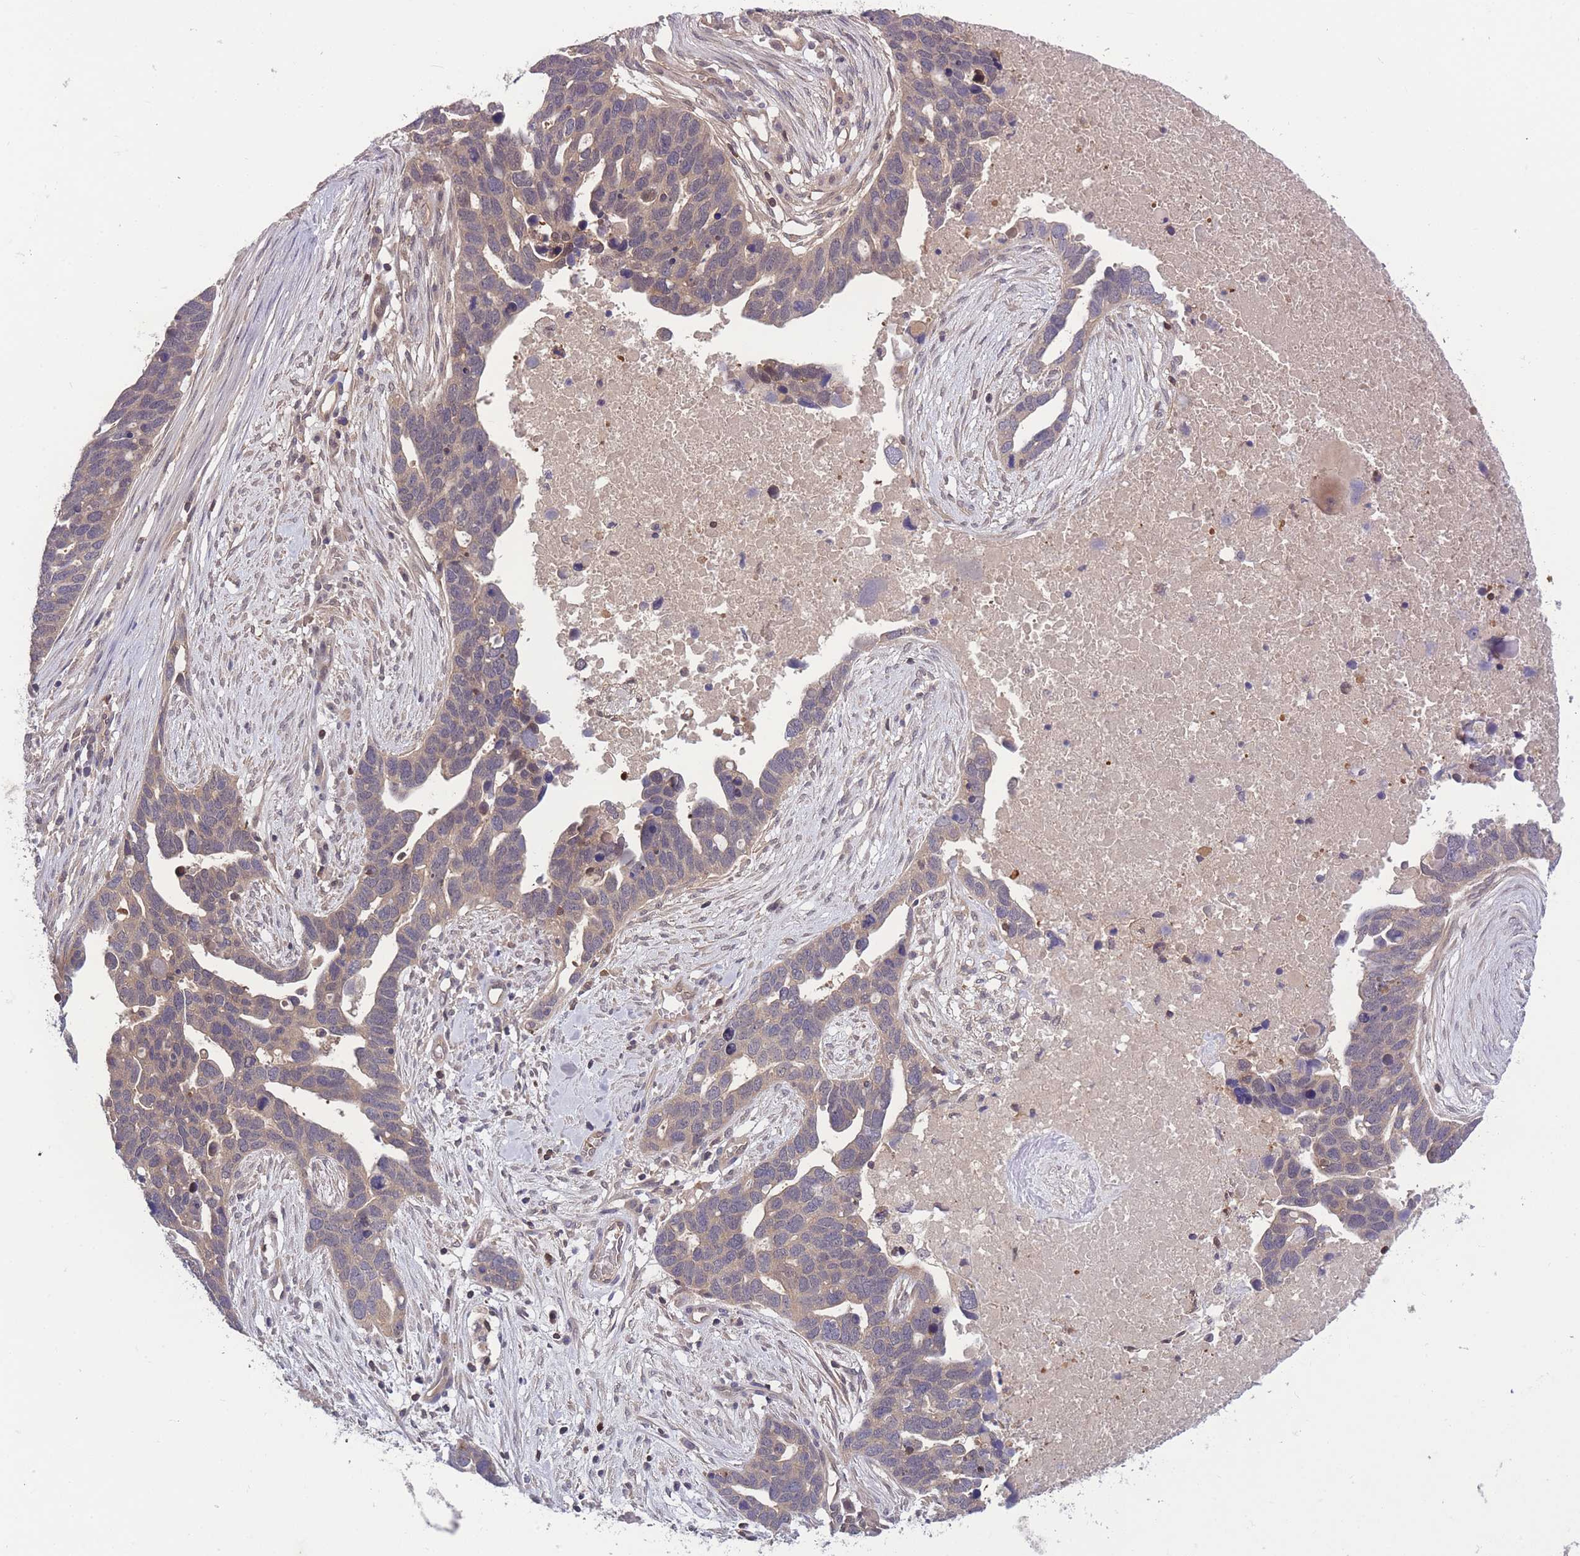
{"staining": {"intensity": "weak", "quantity": ">75%", "location": "cytoplasmic/membranous"}, "tissue": "ovarian cancer", "cell_type": "Tumor cells", "image_type": "cancer", "snomed": [{"axis": "morphology", "description": "Cystadenocarcinoma, serous, NOS"}, {"axis": "topography", "description": "Ovary"}], "caption": "Weak cytoplasmic/membranous expression is appreciated in about >75% of tumor cells in ovarian cancer.", "gene": "UBE2N", "patient": {"sex": "female", "age": 54}}